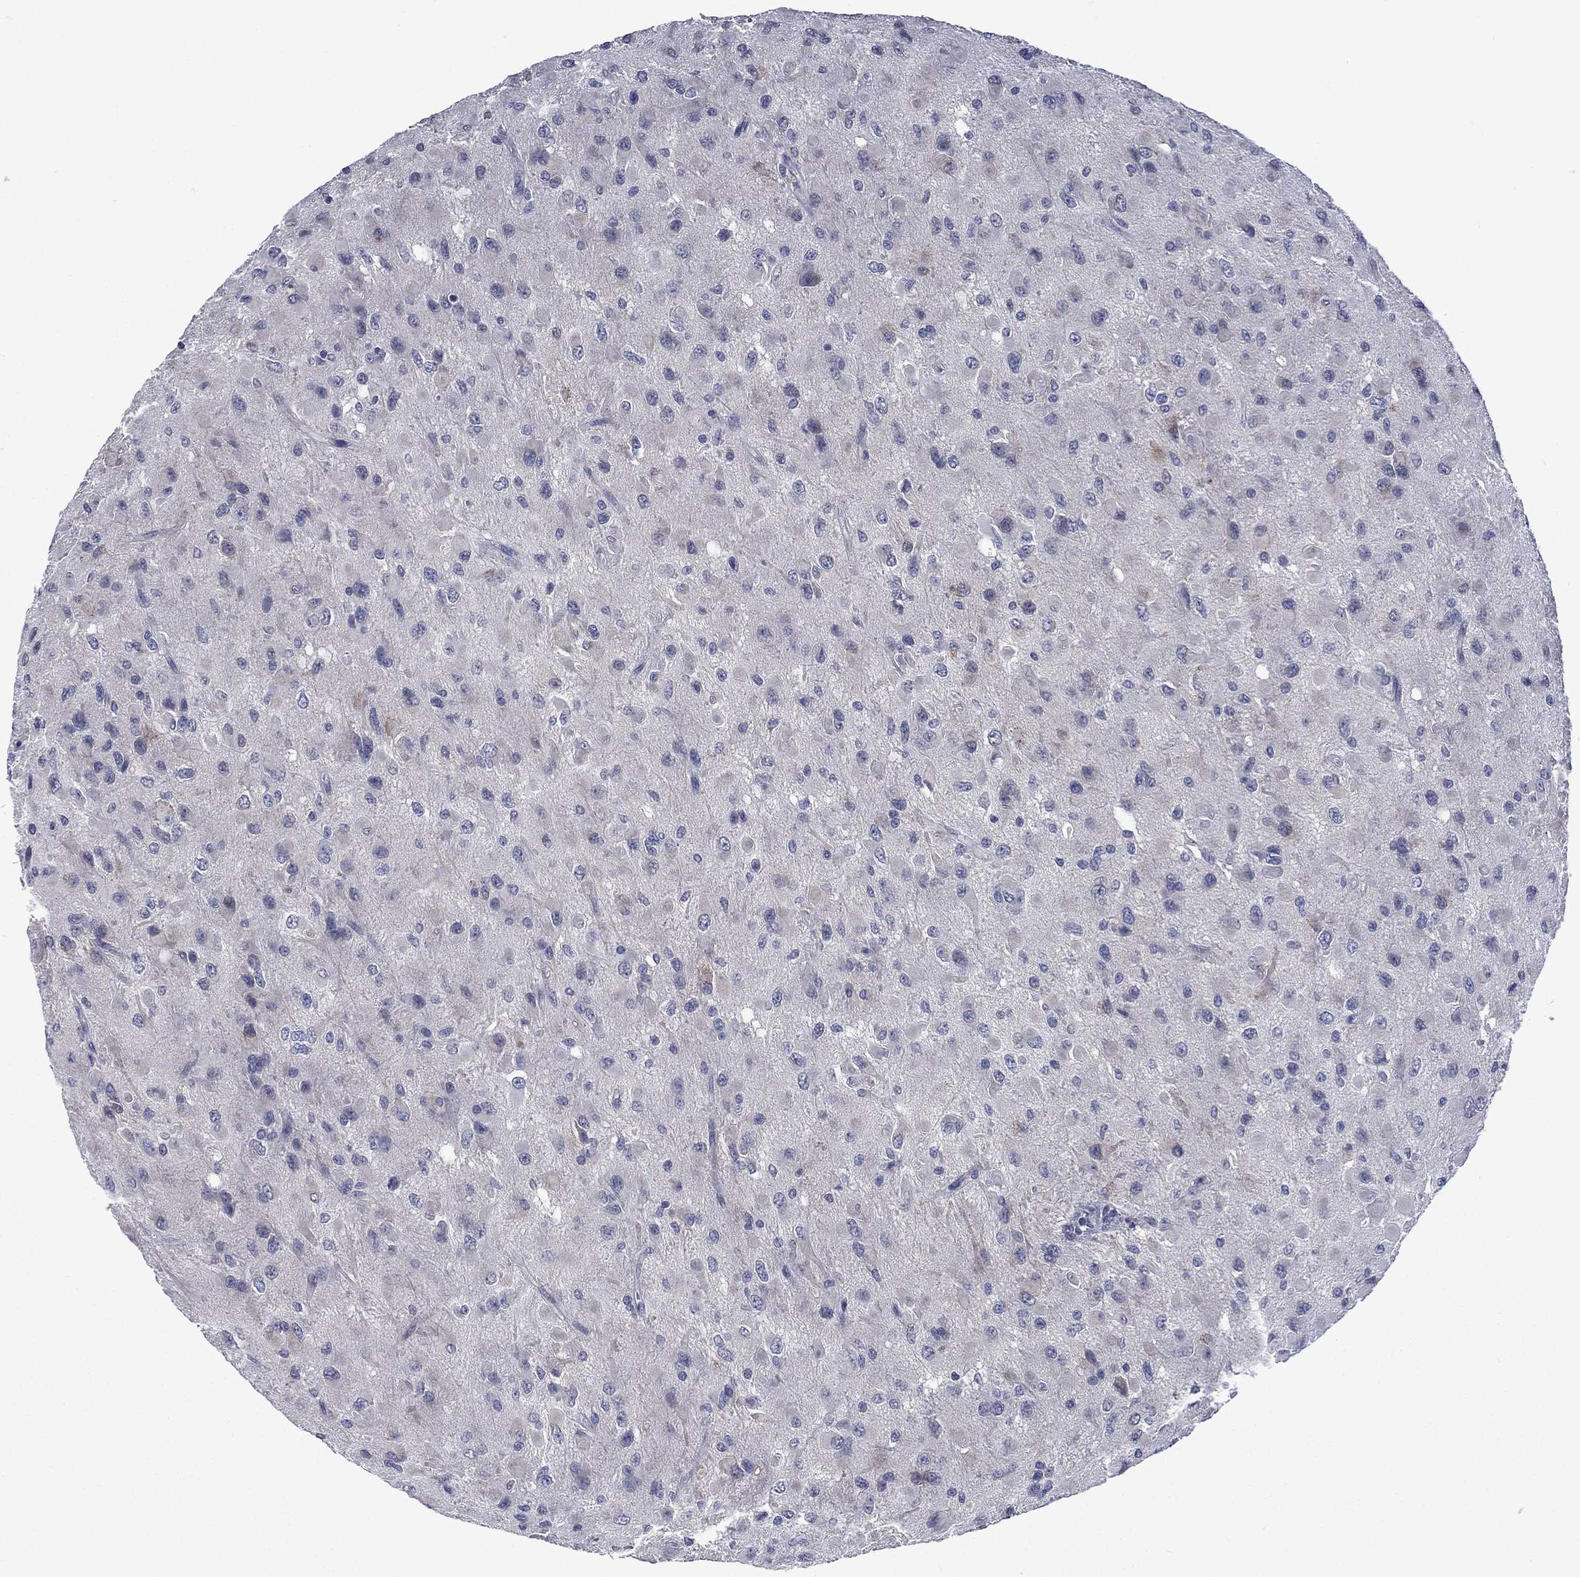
{"staining": {"intensity": "negative", "quantity": "none", "location": "none"}, "tissue": "glioma", "cell_type": "Tumor cells", "image_type": "cancer", "snomed": [{"axis": "morphology", "description": "Glioma, malignant, High grade"}, {"axis": "topography", "description": "Cerebral cortex"}], "caption": "The IHC photomicrograph has no significant expression in tumor cells of glioma tissue.", "gene": "CA12", "patient": {"sex": "male", "age": 35}}